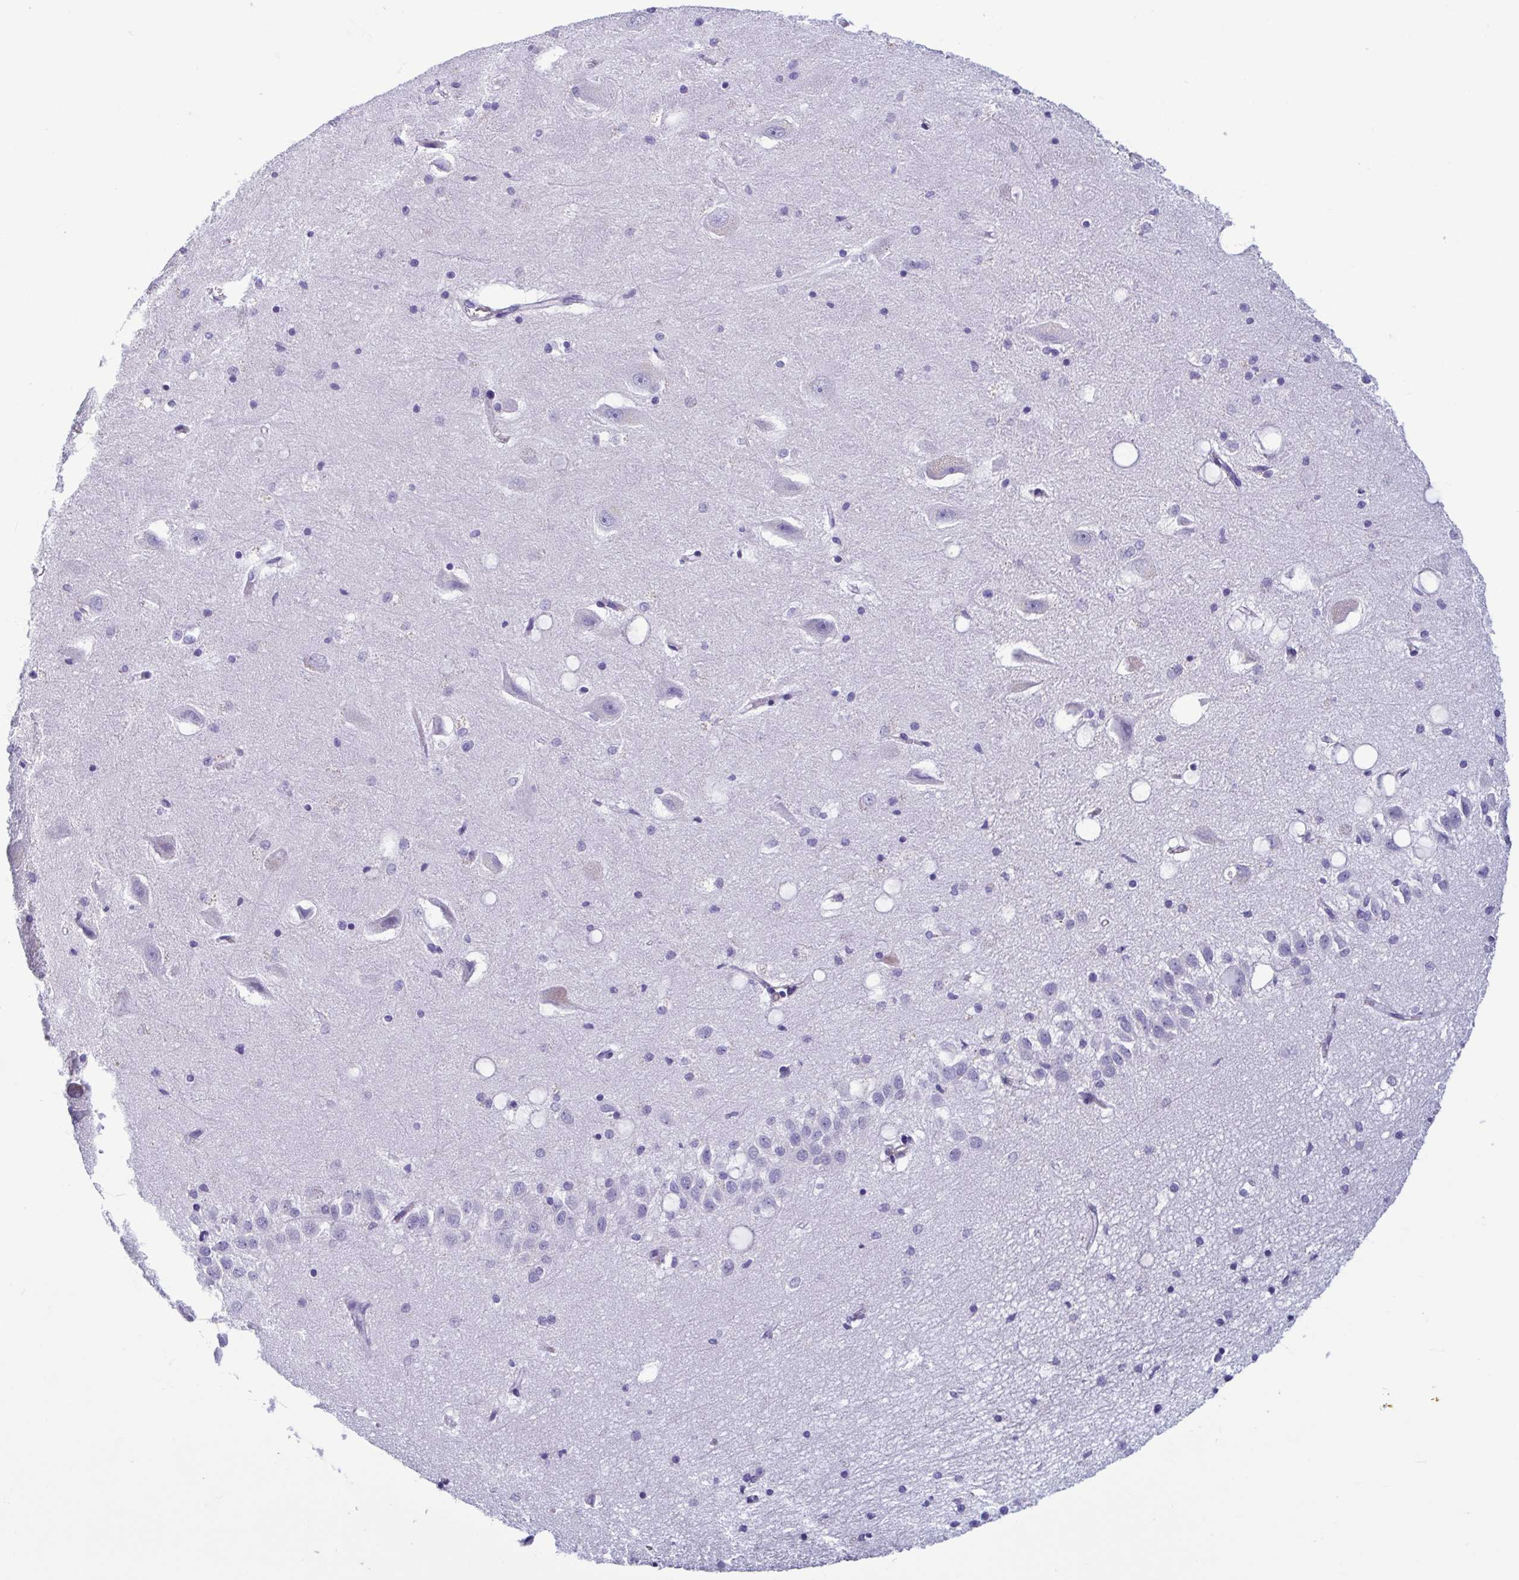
{"staining": {"intensity": "negative", "quantity": "none", "location": "none"}, "tissue": "hippocampus", "cell_type": "Glial cells", "image_type": "normal", "snomed": [{"axis": "morphology", "description": "Normal tissue, NOS"}, {"axis": "topography", "description": "Hippocampus"}], "caption": "Hippocampus was stained to show a protein in brown. There is no significant expression in glial cells. (DAB (3,3'-diaminobenzidine) immunohistochemistry (IHC) with hematoxylin counter stain).", "gene": "MORC4", "patient": {"sex": "male", "age": 58}}